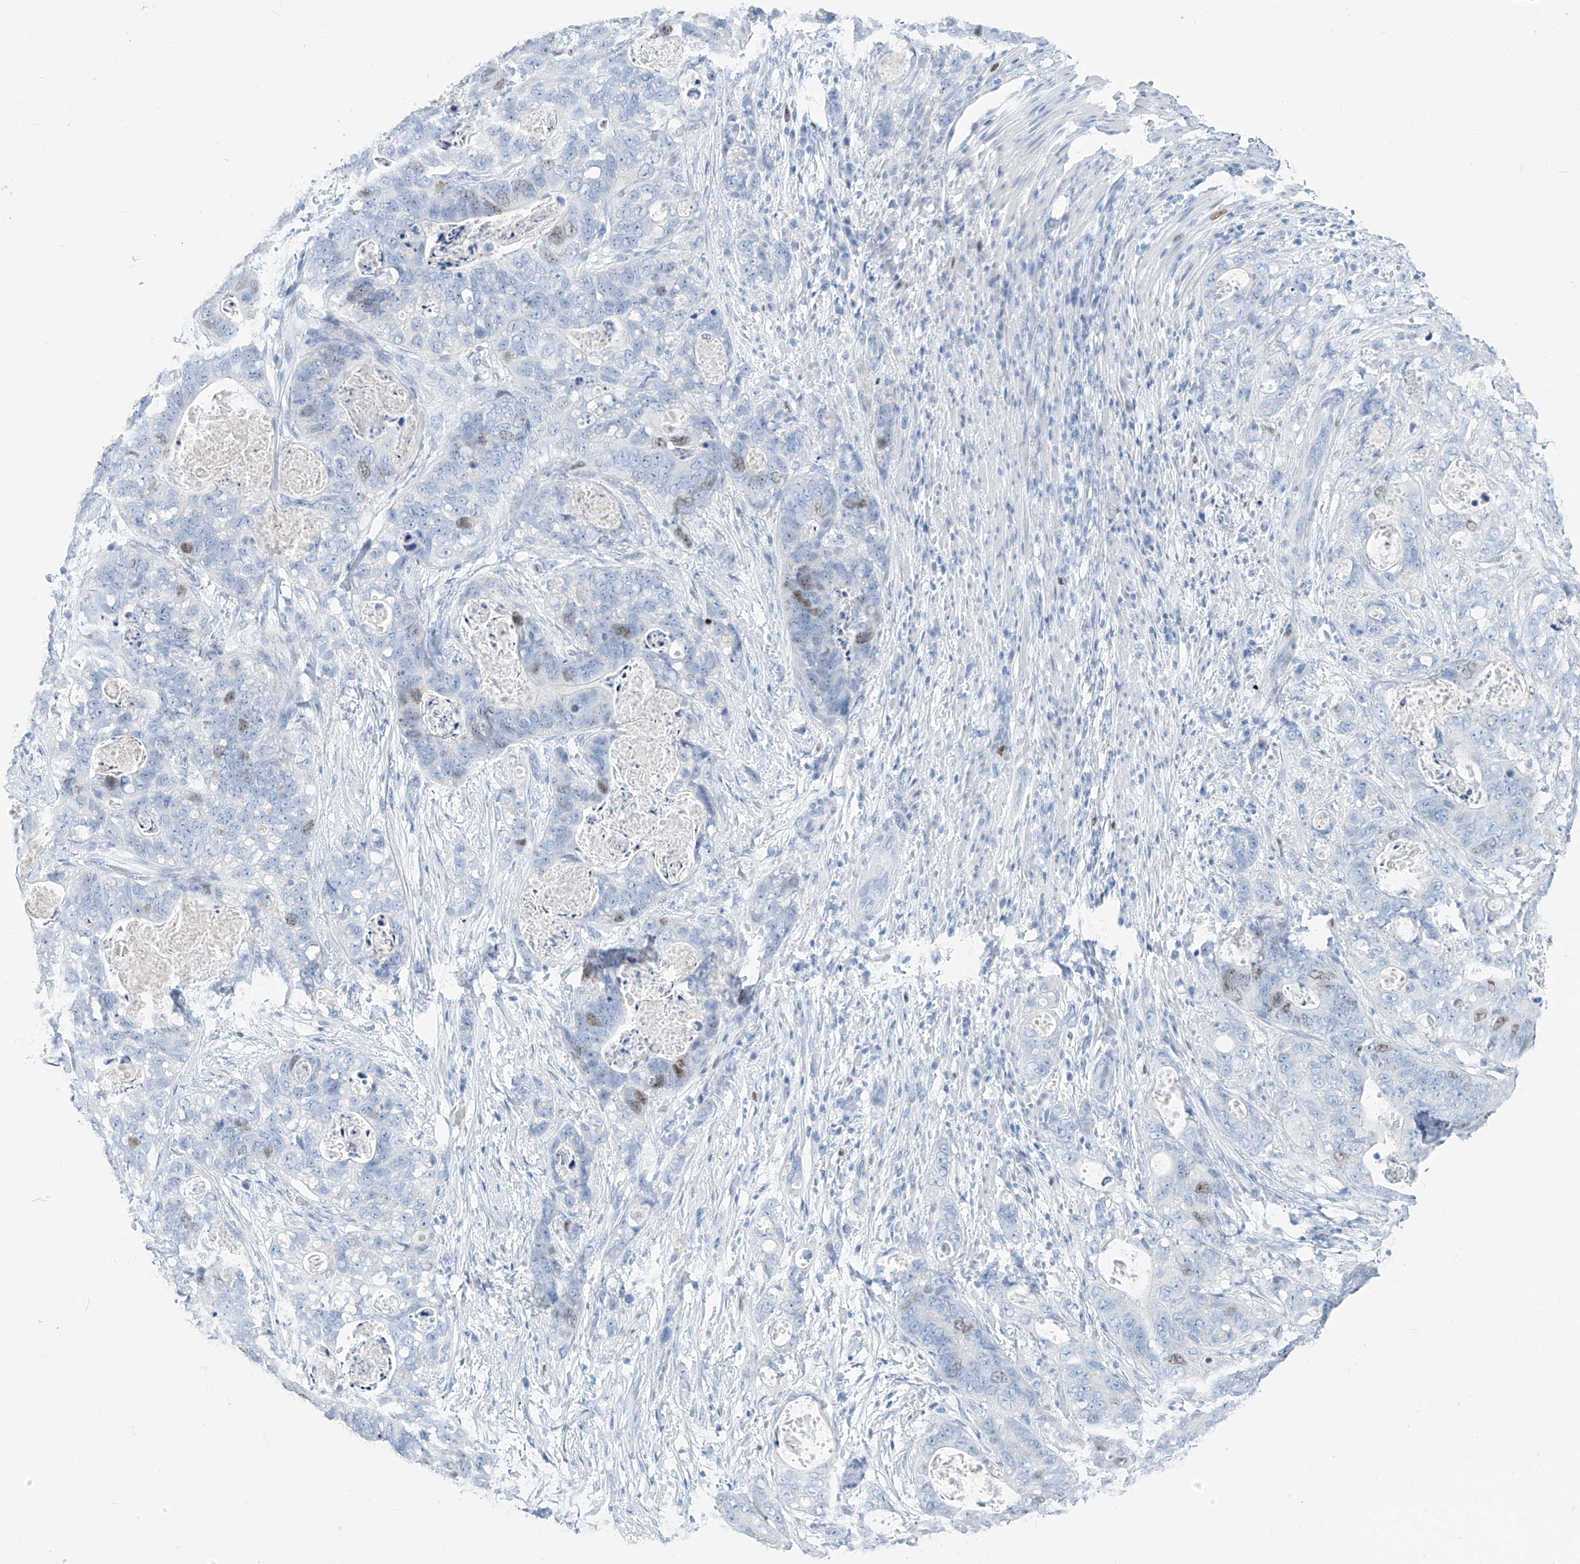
{"staining": {"intensity": "weak", "quantity": "<25%", "location": "nuclear"}, "tissue": "stomach cancer", "cell_type": "Tumor cells", "image_type": "cancer", "snomed": [{"axis": "morphology", "description": "Adenocarcinoma, NOS"}, {"axis": "topography", "description": "Stomach"}], "caption": "An image of stomach cancer (adenocarcinoma) stained for a protein reveals no brown staining in tumor cells.", "gene": "SGO2", "patient": {"sex": "female", "age": 89}}